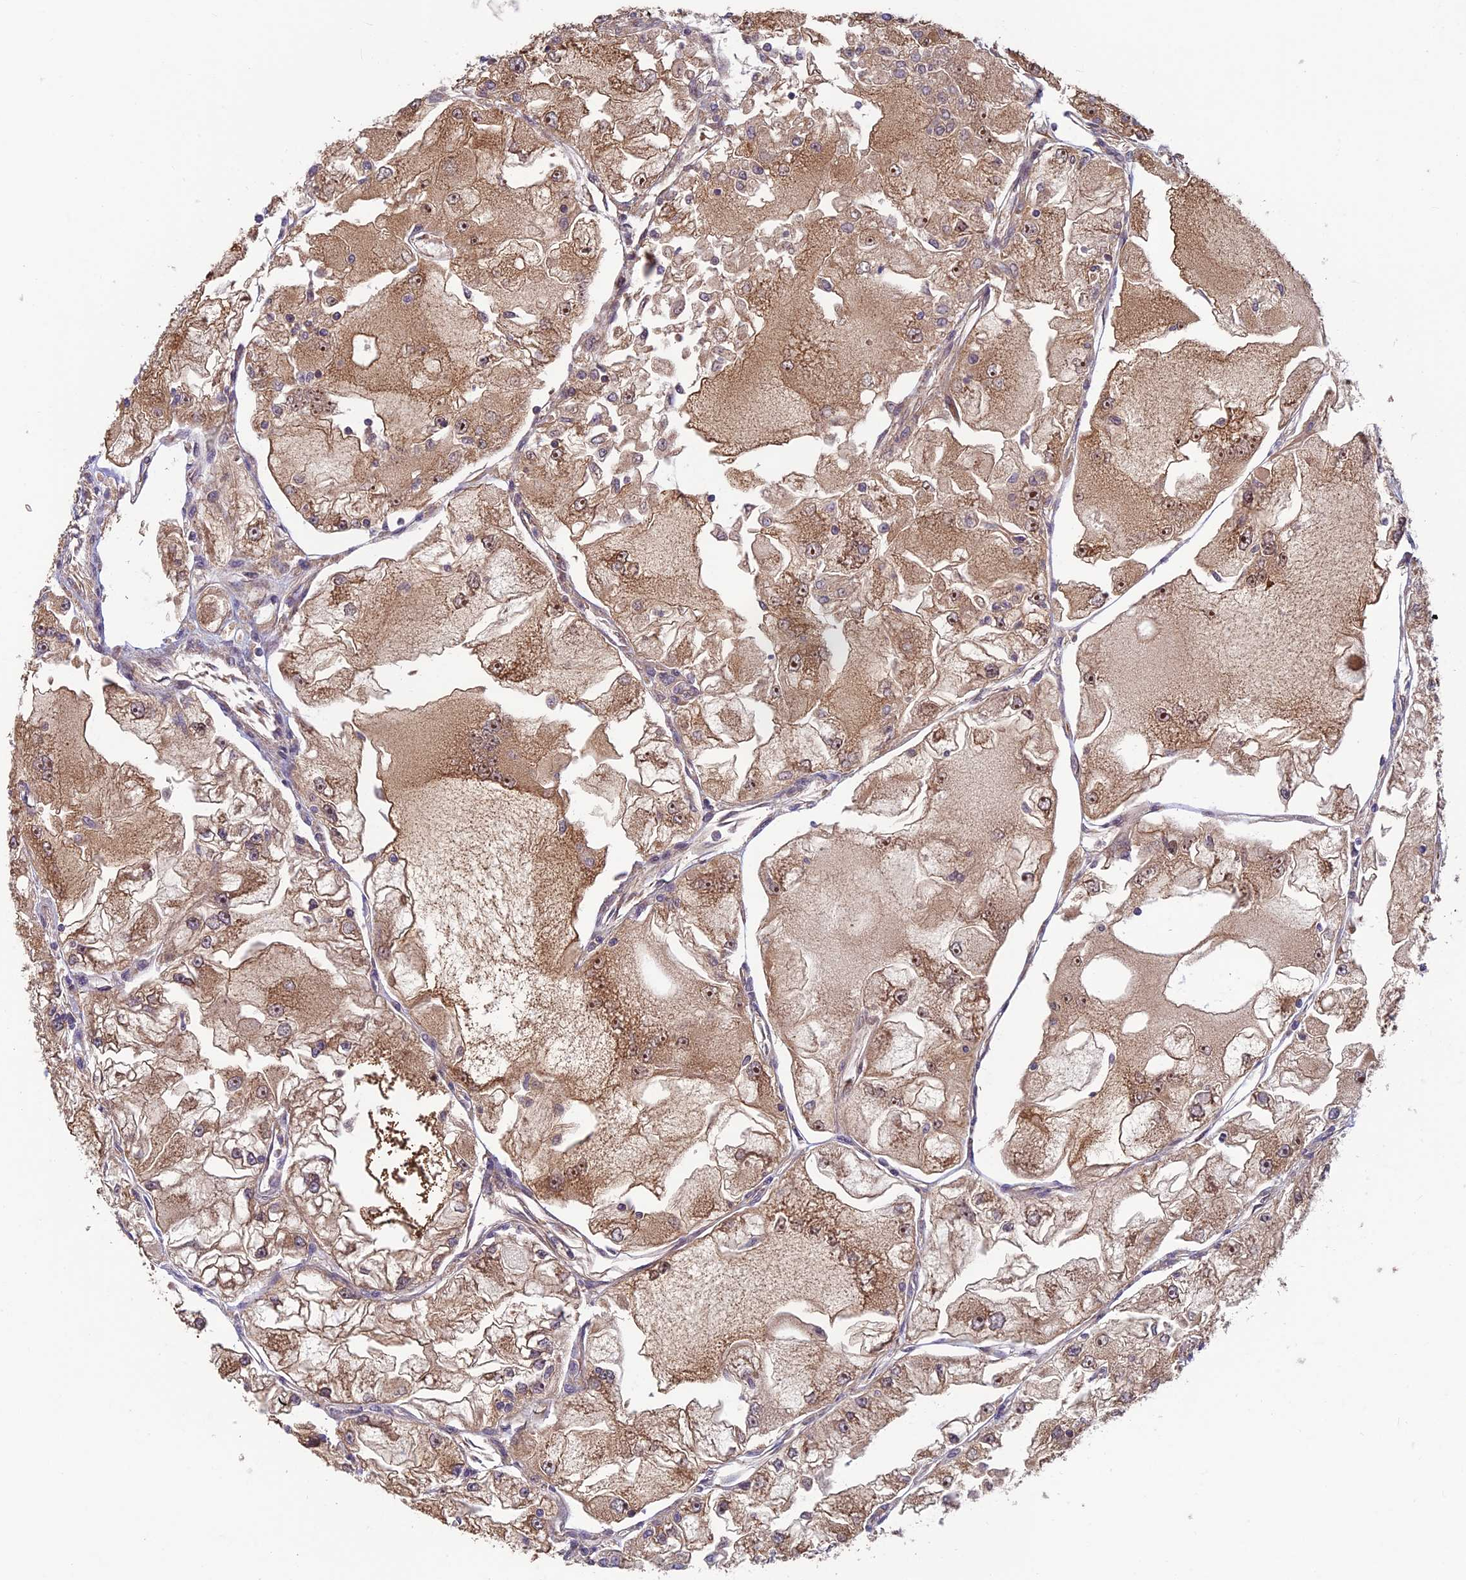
{"staining": {"intensity": "moderate", "quantity": ">75%", "location": "cytoplasmic/membranous"}, "tissue": "renal cancer", "cell_type": "Tumor cells", "image_type": "cancer", "snomed": [{"axis": "morphology", "description": "Adenocarcinoma, NOS"}, {"axis": "topography", "description": "Kidney"}], "caption": "This micrograph exhibits renal adenocarcinoma stained with immunohistochemistry to label a protein in brown. The cytoplasmic/membranous of tumor cells show moderate positivity for the protein. Nuclei are counter-stained blue.", "gene": "HECA", "patient": {"sex": "female", "age": 72}}